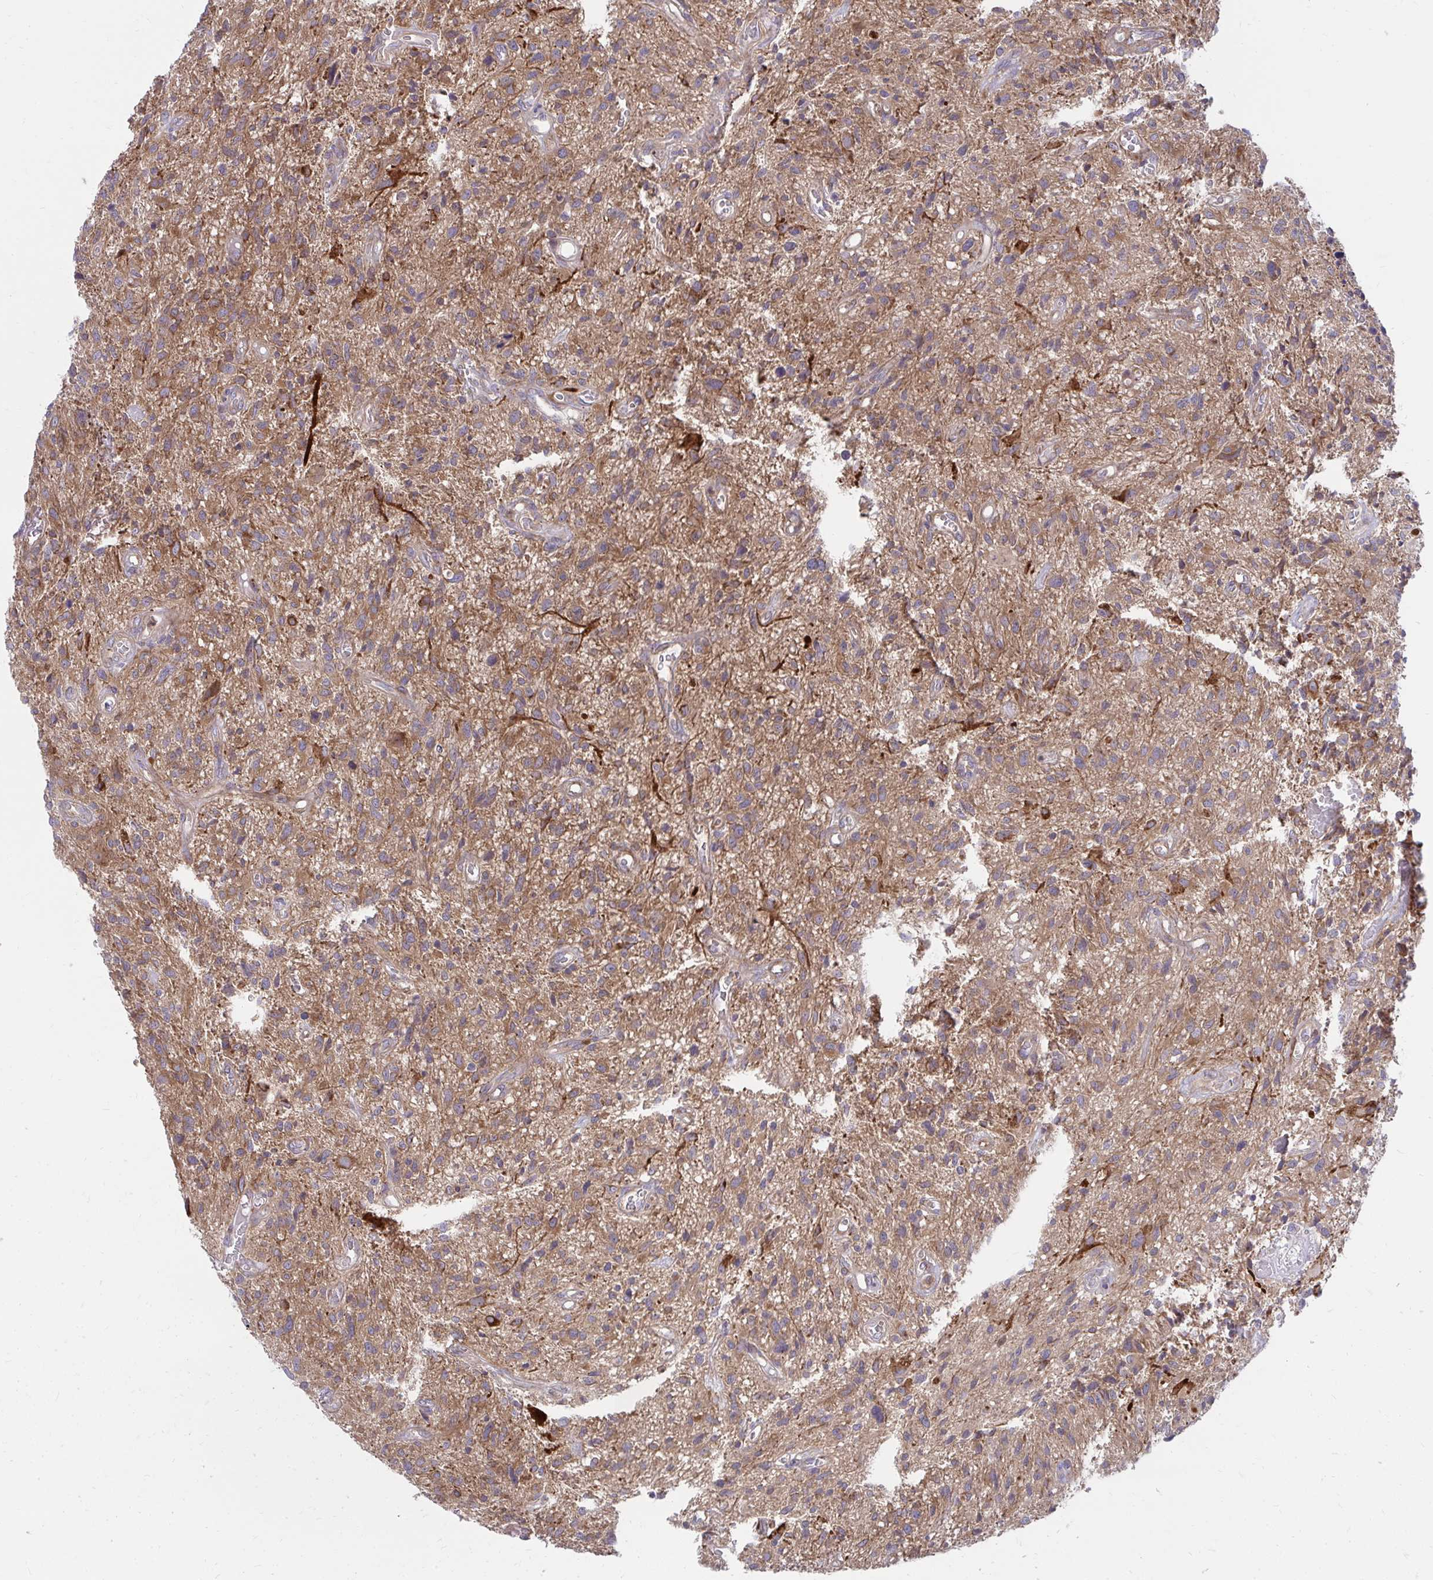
{"staining": {"intensity": "moderate", "quantity": ">75%", "location": "cytoplasmic/membranous"}, "tissue": "glioma", "cell_type": "Tumor cells", "image_type": "cancer", "snomed": [{"axis": "morphology", "description": "Glioma, malignant, High grade"}, {"axis": "topography", "description": "Brain"}], "caption": "High-power microscopy captured an immunohistochemistry (IHC) image of glioma, revealing moderate cytoplasmic/membranous positivity in about >75% of tumor cells.", "gene": "ASAP1", "patient": {"sex": "male", "age": 75}}